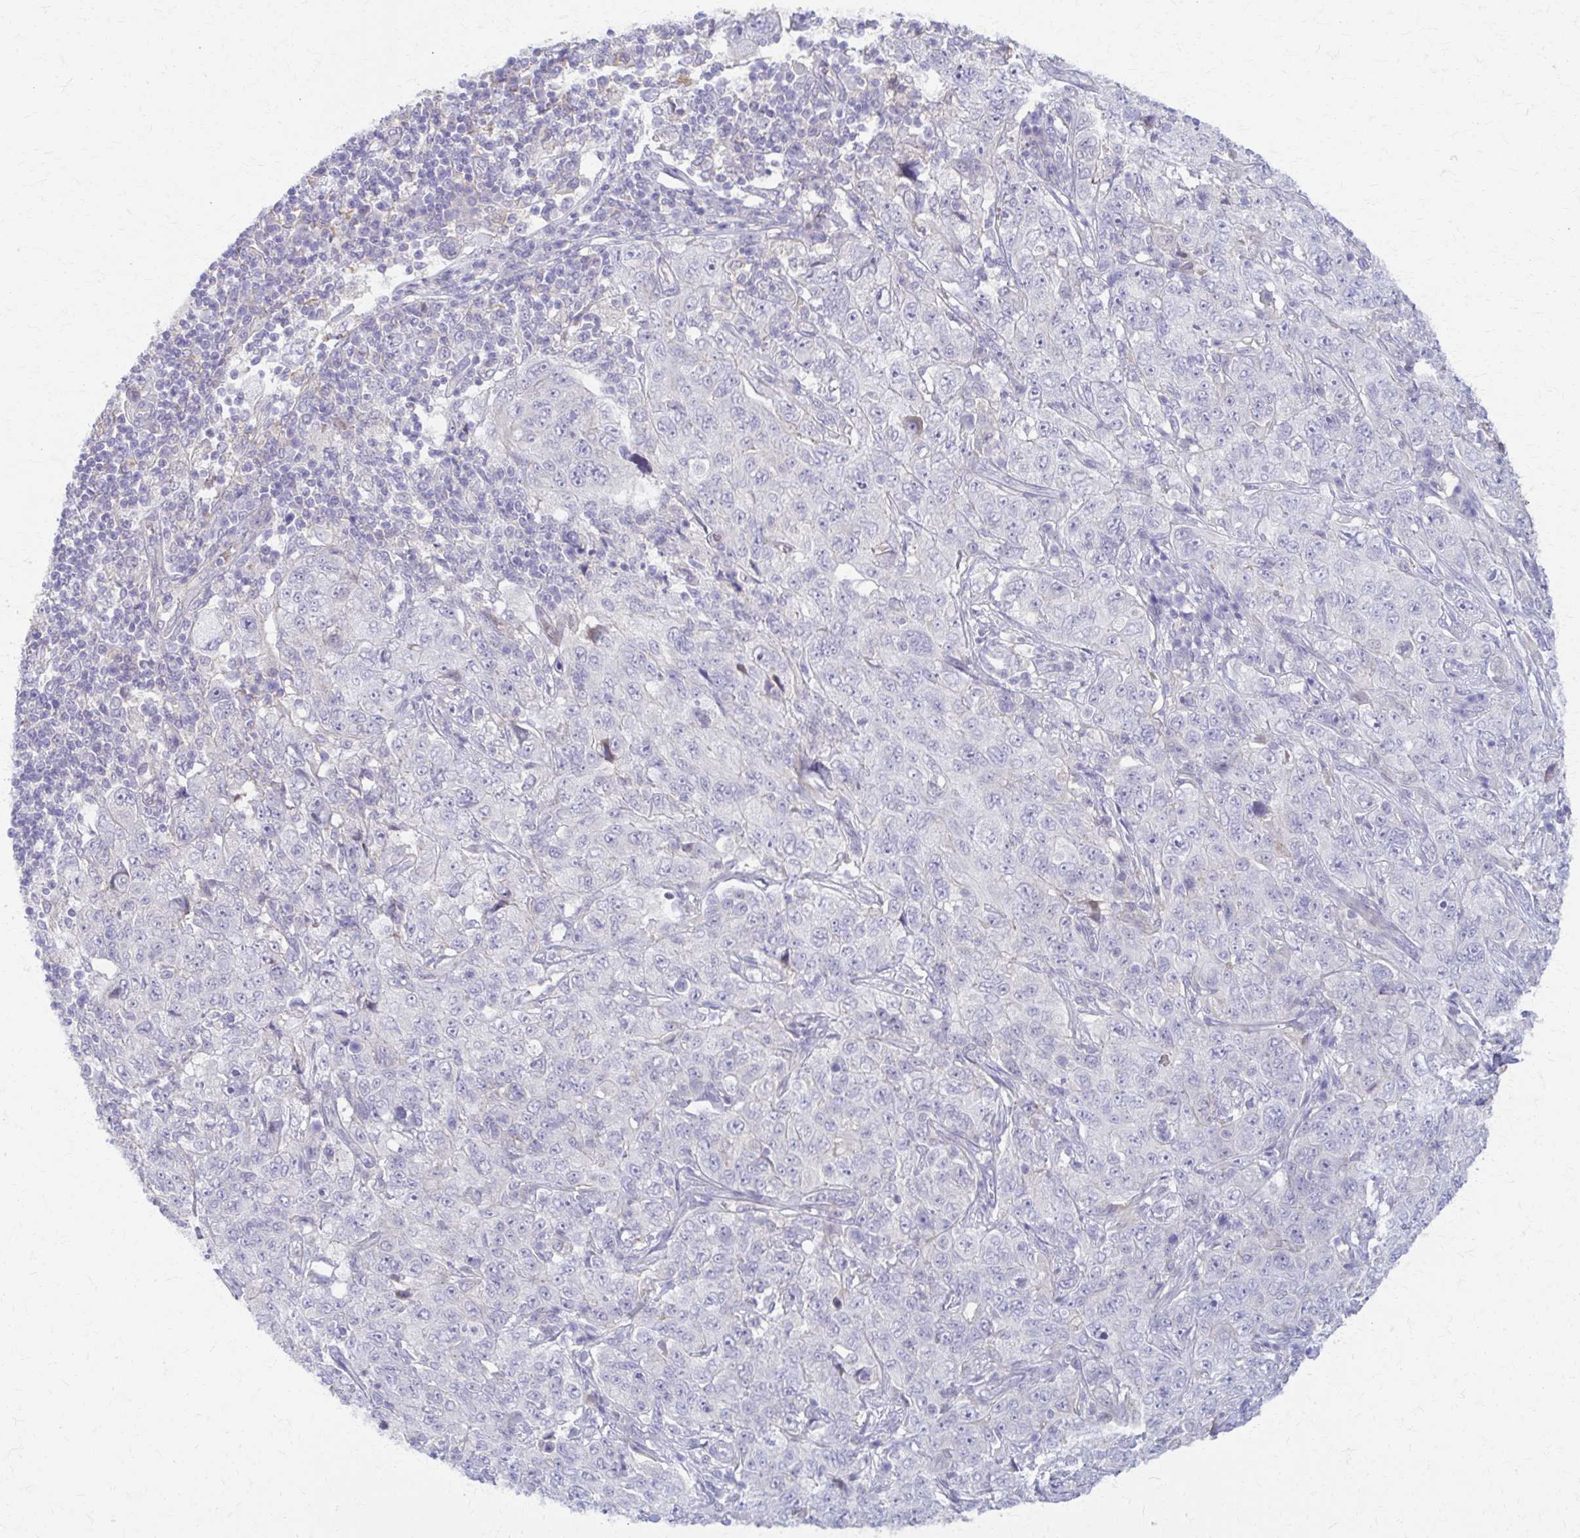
{"staining": {"intensity": "negative", "quantity": "none", "location": "none"}, "tissue": "pancreatic cancer", "cell_type": "Tumor cells", "image_type": "cancer", "snomed": [{"axis": "morphology", "description": "Adenocarcinoma, NOS"}, {"axis": "topography", "description": "Pancreas"}], "caption": "Human pancreatic adenocarcinoma stained for a protein using immunohistochemistry exhibits no positivity in tumor cells.", "gene": "RHOBTB2", "patient": {"sex": "male", "age": 68}}